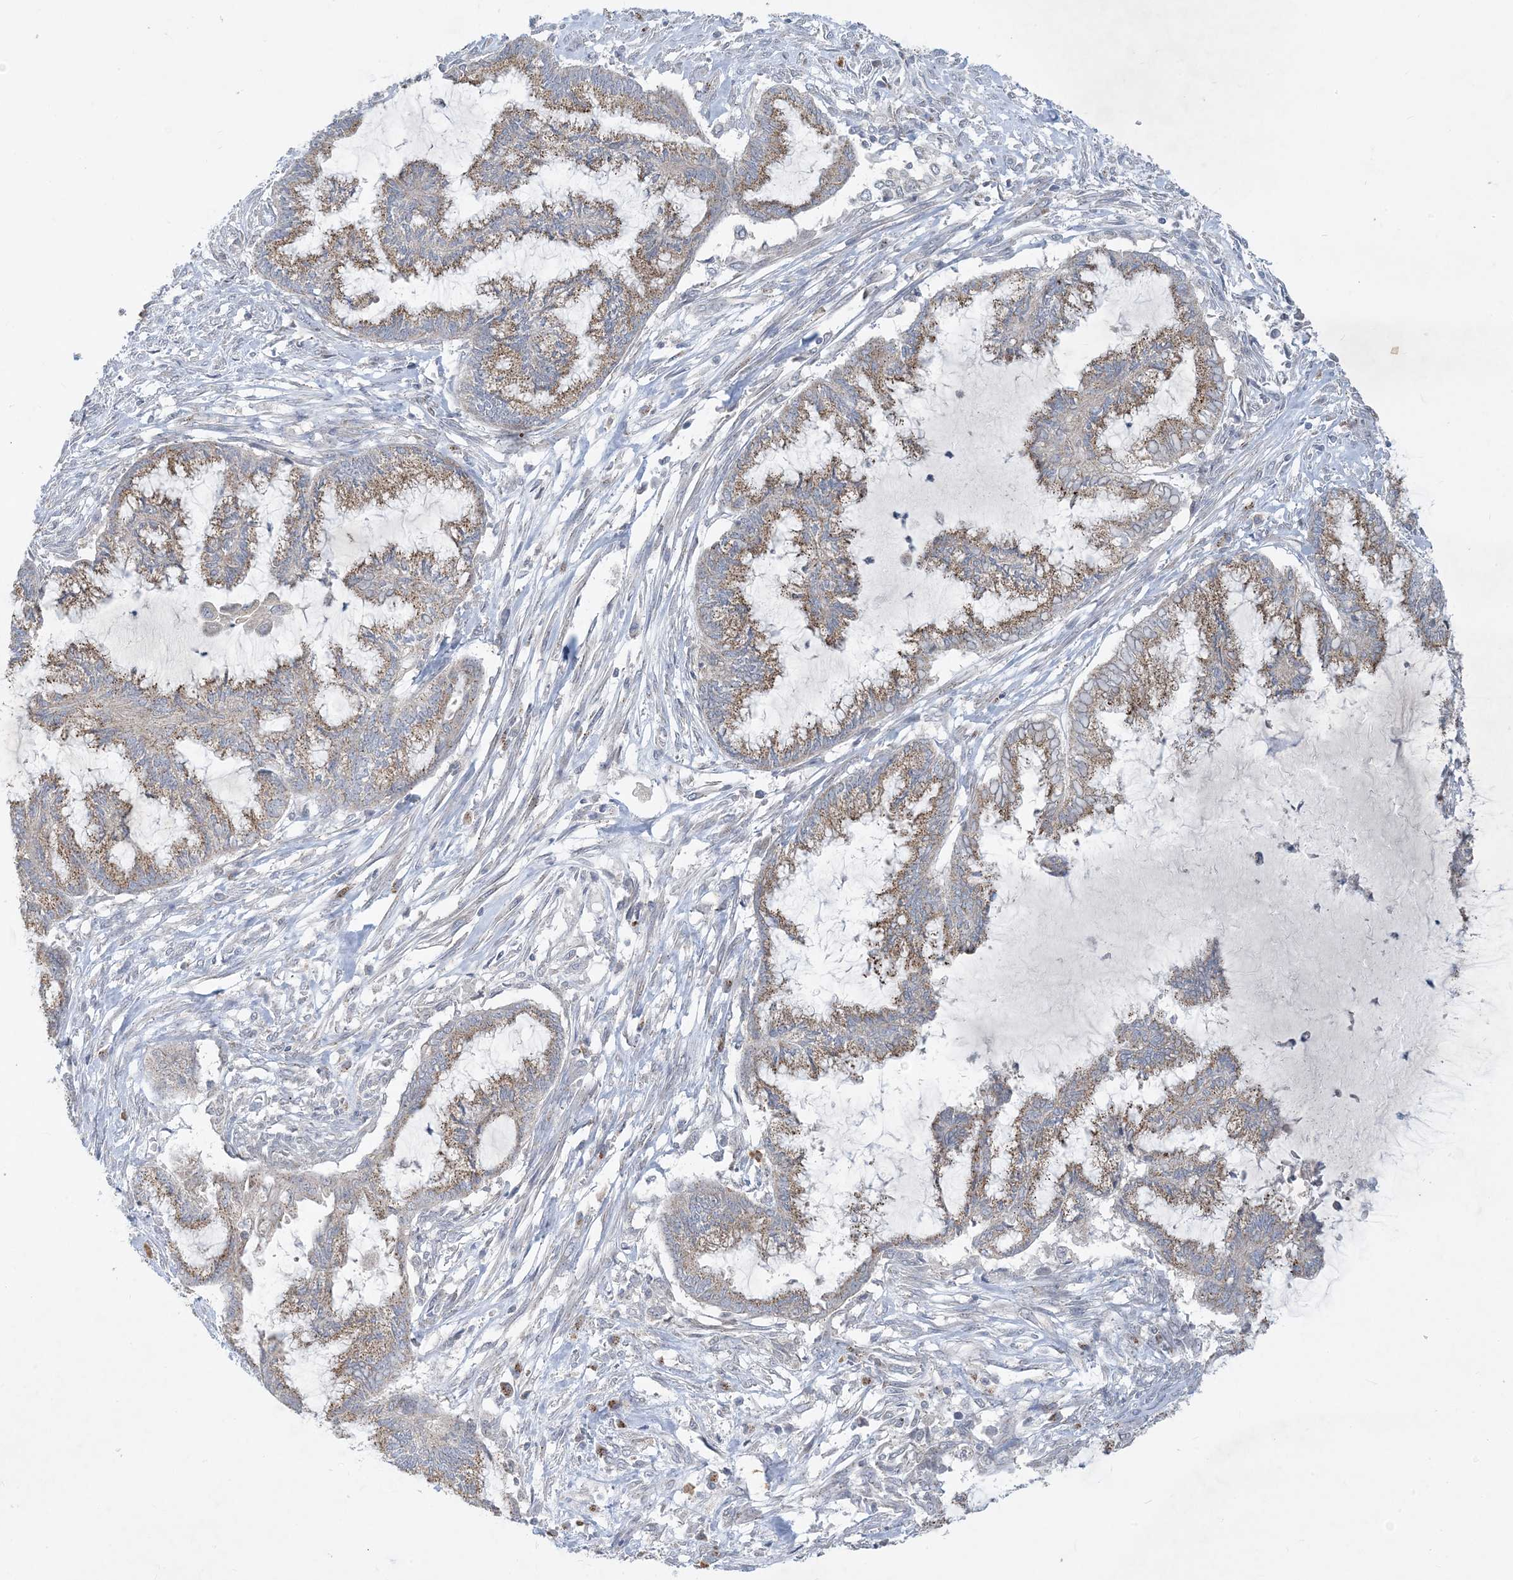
{"staining": {"intensity": "moderate", "quantity": ">75%", "location": "cytoplasmic/membranous"}, "tissue": "endometrial cancer", "cell_type": "Tumor cells", "image_type": "cancer", "snomed": [{"axis": "morphology", "description": "Adenocarcinoma, NOS"}, {"axis": "topography", "description": "Endometrium"}], "caption": "Endometrial cancer (adenocarcinoma) stained with IHC reveals moderate cytoplasmic/membranous staining in about >75% of tumor cells. Using DAB (brown) and hematoxylin (blue) stains, captured at high magnification using brightfield microscopy.", "gene": "CCDC14", "patient": {"sex": "female", "age": 86}}